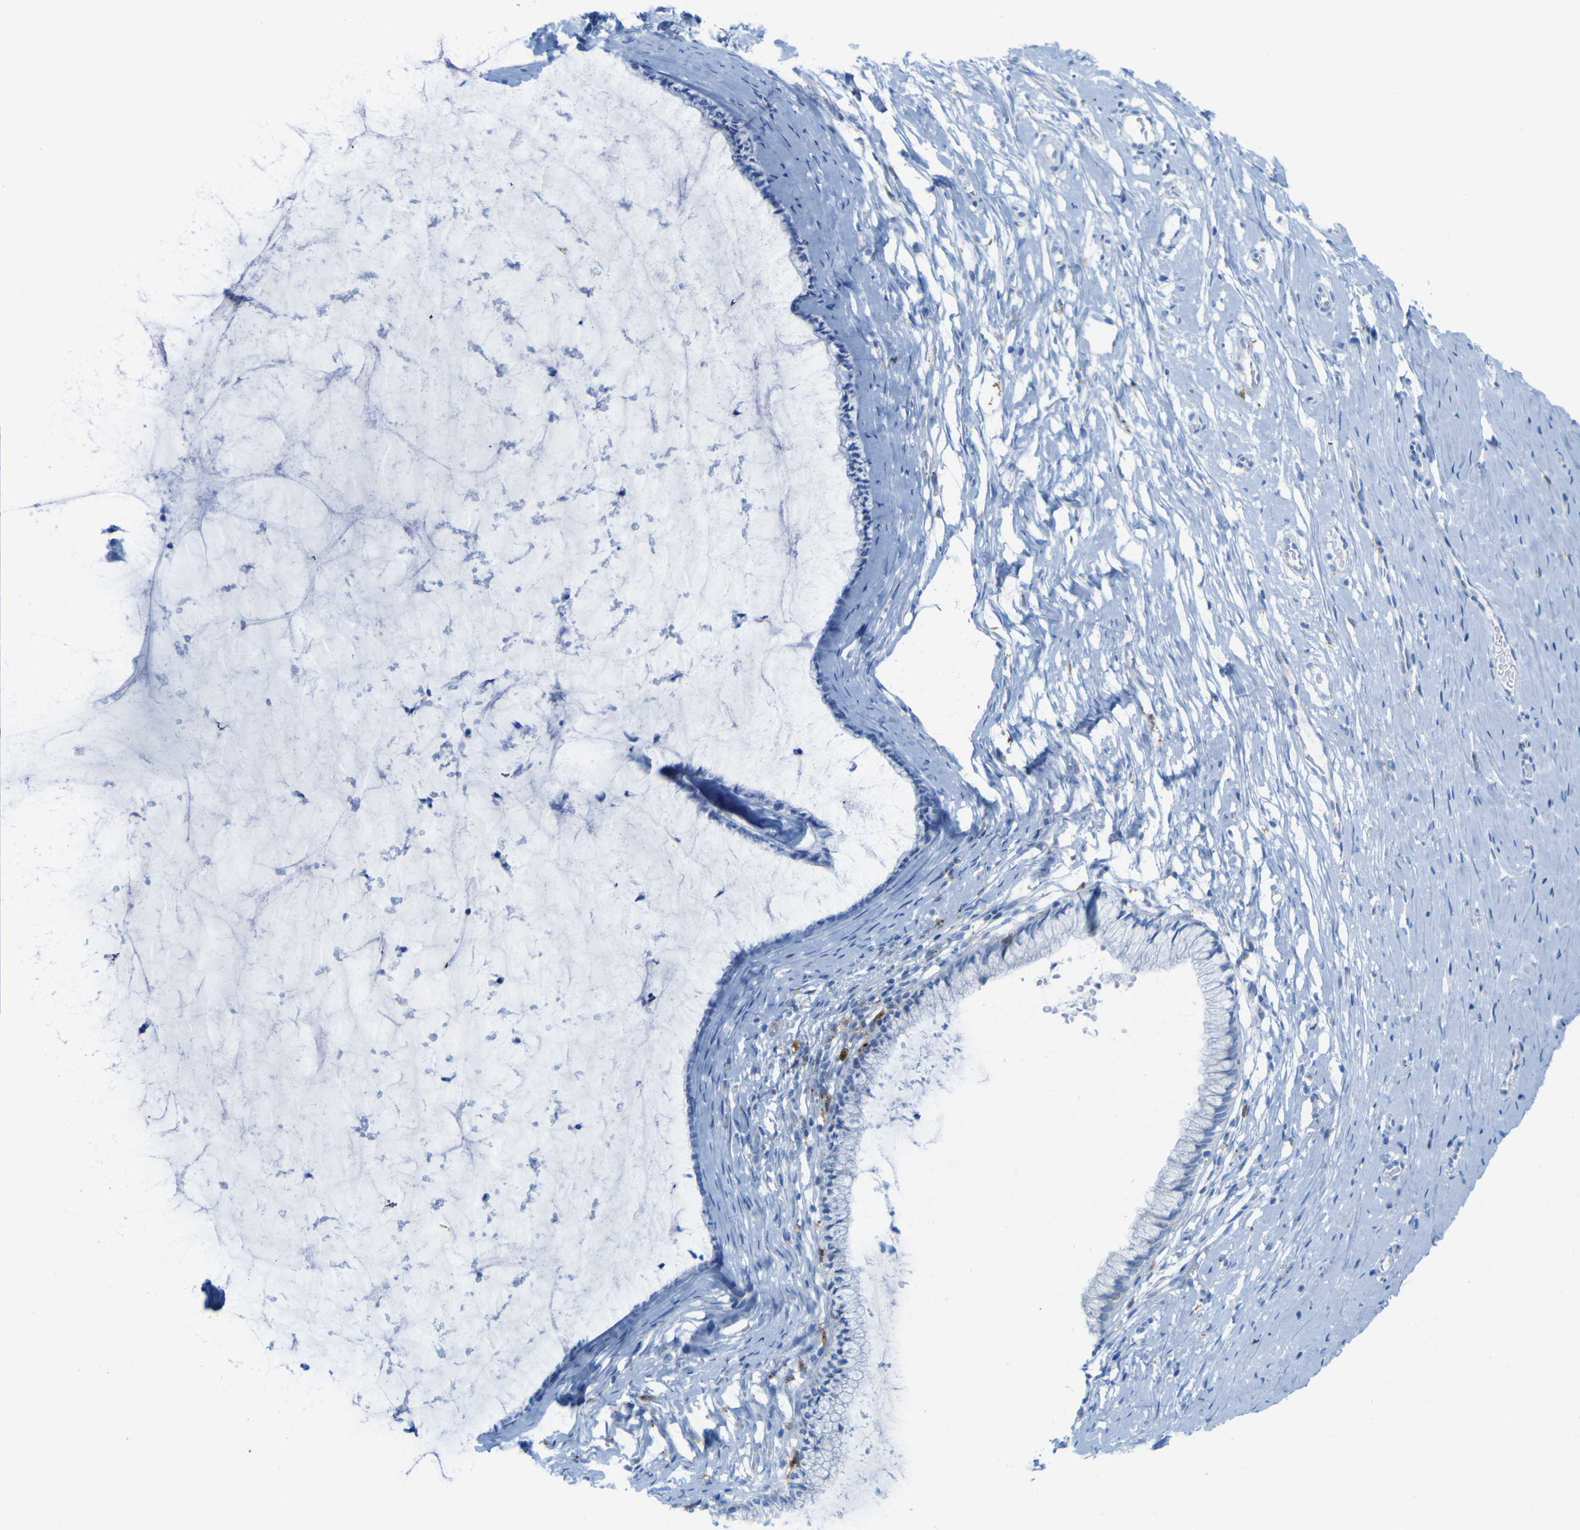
{"staining": {"intensity": "negative", "quantity": "none", "location": "none"}, "tissue": "cervix", "cell_type": "Glandular cells", "image_type": "normal", "snomed": [{"axis": "morphology", "description": "Normal tissue, NOS"}, {"axis": "topography", "description": "Cervix"}], "caption": "This photomicrograph is of benign cervix stained with immunohistochemistry (IHC) to label a protein in brown with the nuclei are counter-stained blue. There is no positivity in glandular cells. Brightfield microscopy of immunohistochemistry stained with DAB (3,3'-diaminobenzidine) (brown) and hematoxylin (blue), captured at high magnification.", "gene": "PLD3", "patient": {"sex": "female", "age": 39}}